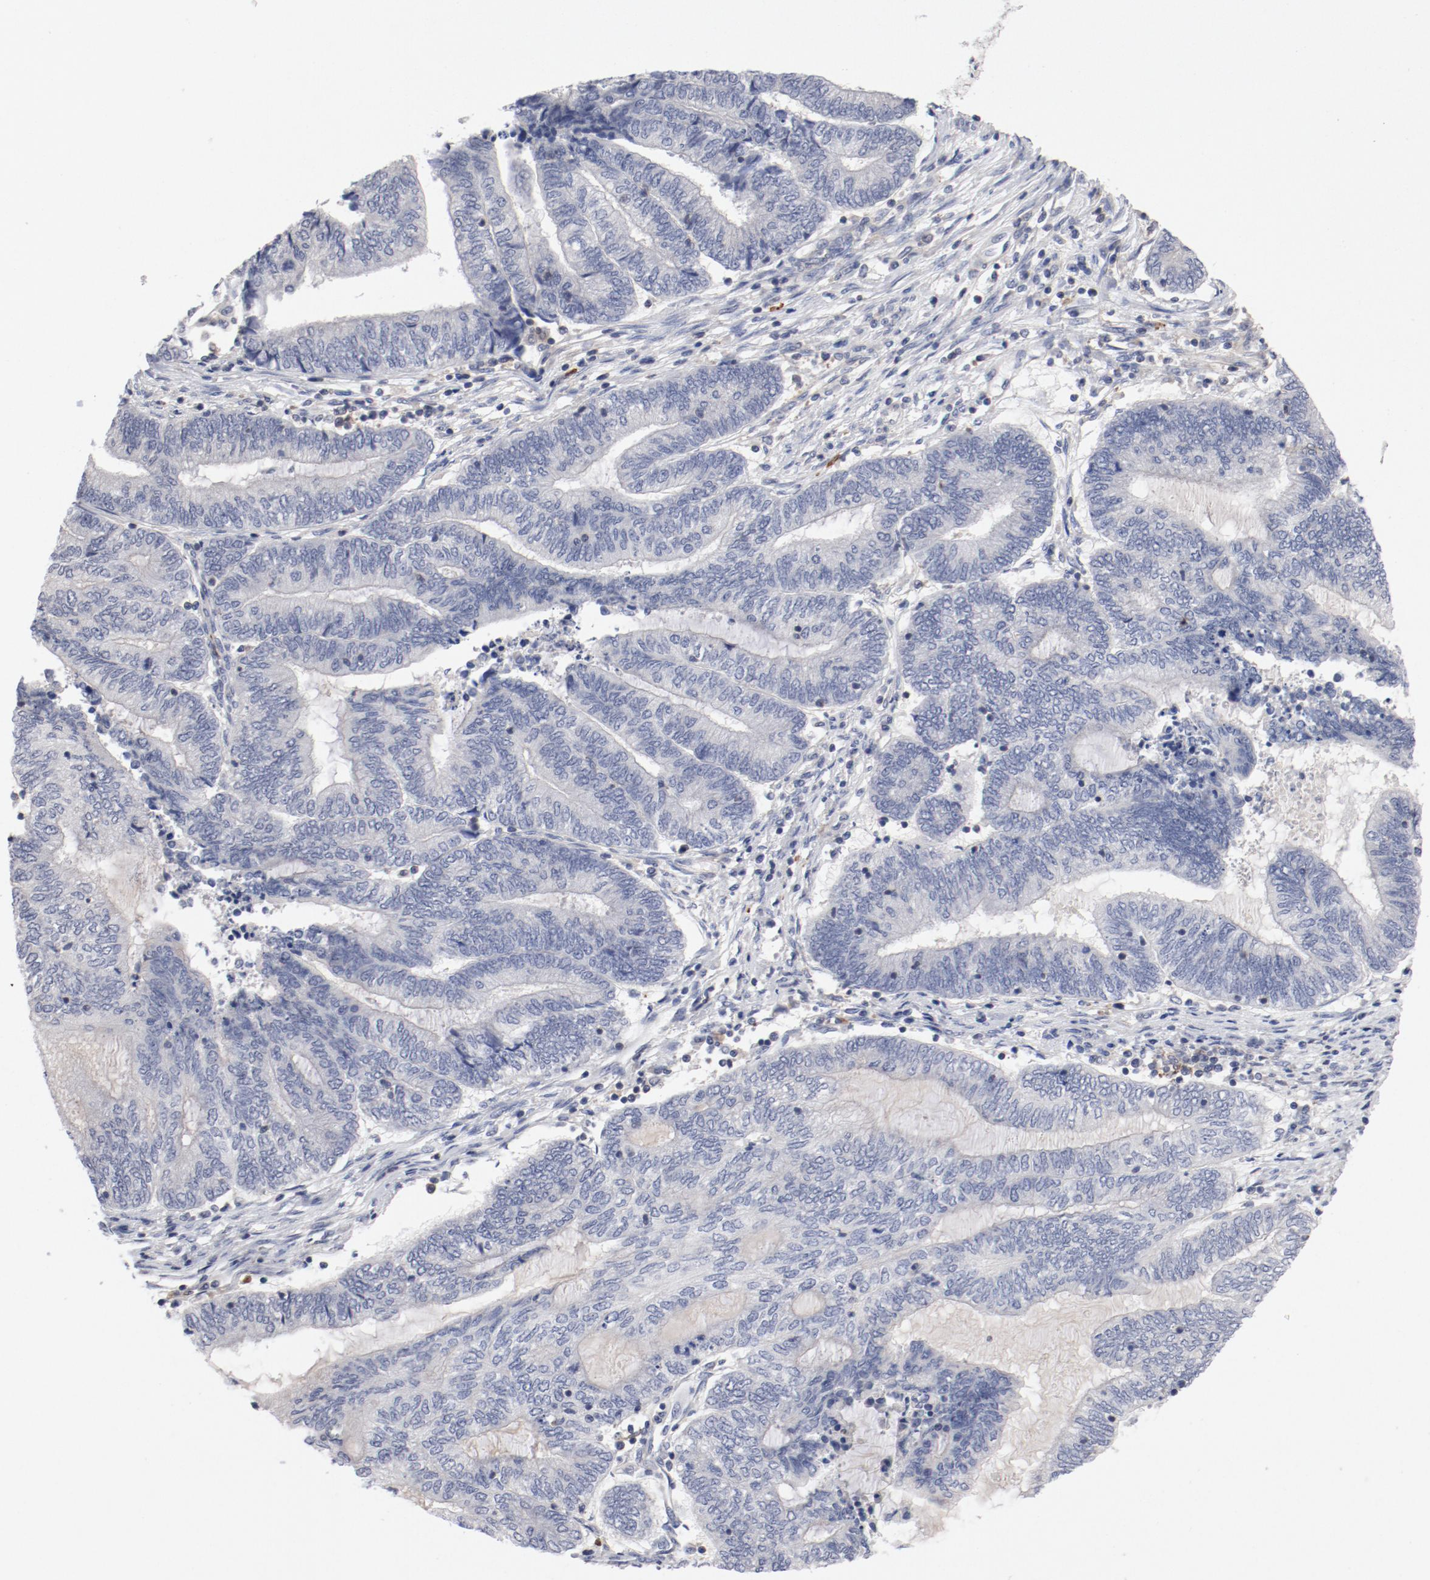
{"staining": {"intensity": "negative", "quantity": "none", "location": "none"}, "tissue": "endometrial cancer", "cell_type": "Tumor cells", "image_type": "cancer", "snomed": [{"axis": "morphology", "description": "Adenocarcinoma, NOS"}, {"axis": "topography", "description": "Uterus"}, {"axis": "topography", "description": "Endometrium"}], "caption": "High power microscopy photomicrograph of an immunohistochemistry (IHC) histopathology image of adenocarcinoma (endometrial), revealing no significant staining in tumor cells.", "gene": "CBL", "patient": {"sex": "female", "age": 70}}